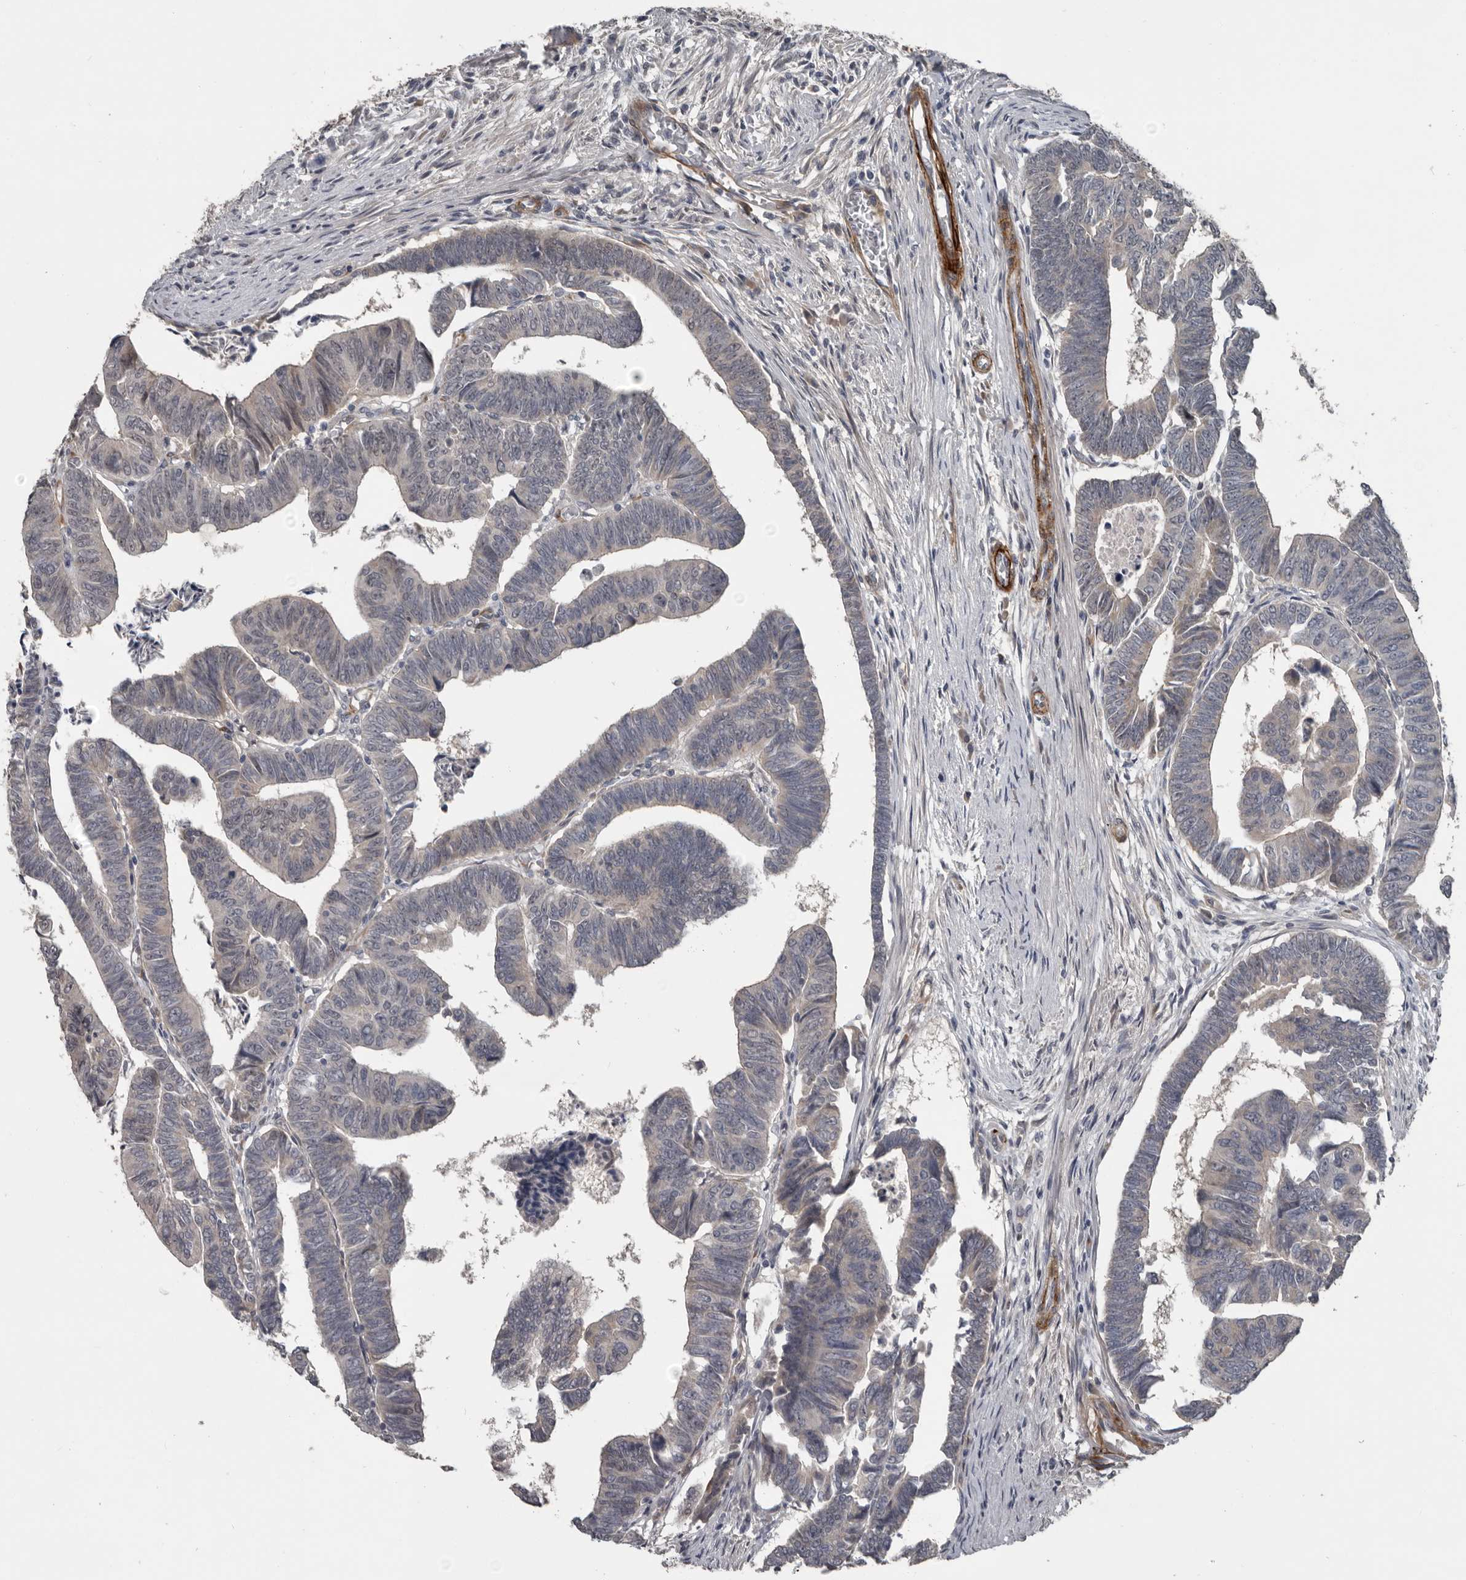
{"staining": {"intensity": "negative", "quantity": "none", "location": "none"}, "tissue": "colorectal cancer", "cell_type": "Tumor cells", "image_type": "cancer", "snomed": [{"axis": "morphology", "description": "Adenocarcinoma, NOS"}, {"axis": "topography", "description": "Rectum"}], "caption": "High magnification brightfield microscopy of colorectal adenocarcinoma stained with DAB (brown) and counterstained with hematoxylin (blue): tumor cells show no significant positivity.", "gene": "C1orf216", "patient": {"sex": "female", "age": 65}}